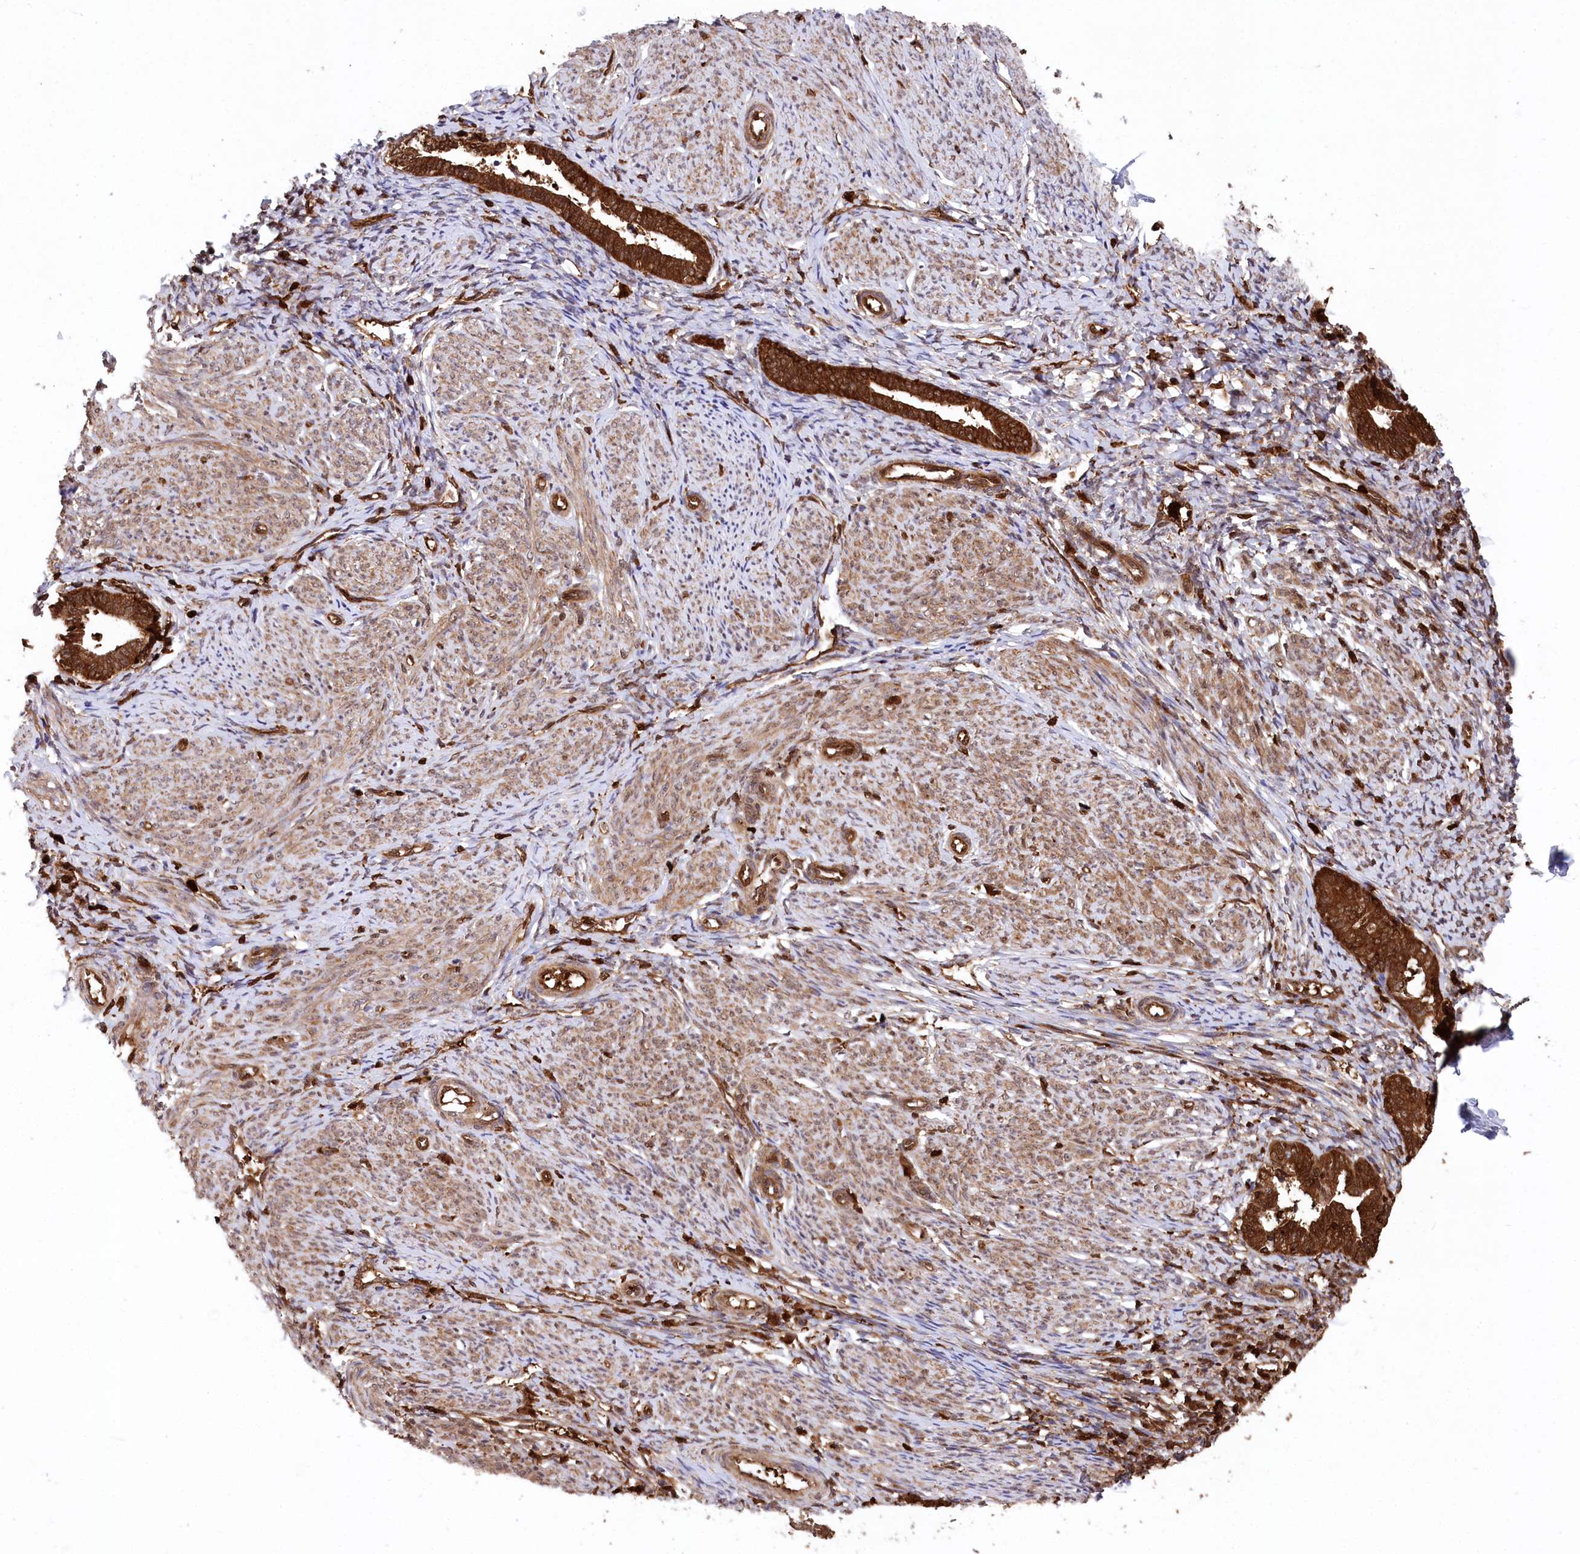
{"staining": {"intensity": "moderate", "quantity": "25%-75%", "location": "cytoplasmic/membranous,nuclear"}, "tissue": "endometrium", "cell_type": "Cells in endometrial stroma", "image_type": "normal", "snomed": [{"axis": "morphology", "description": "Normal tissue, NOS"}, {"axis": "topography", "description": "Endometrium"}], "caption": "This histopathology image shows immunohistochemistry staining of normal endometrium, with medium moderate cytoplasmic/membranous,nuclear staining in approximately 25%-75% of cells in endometrial stroma.", "gene": "LSG1", "patient": {"sex": "female", "age": 72}}